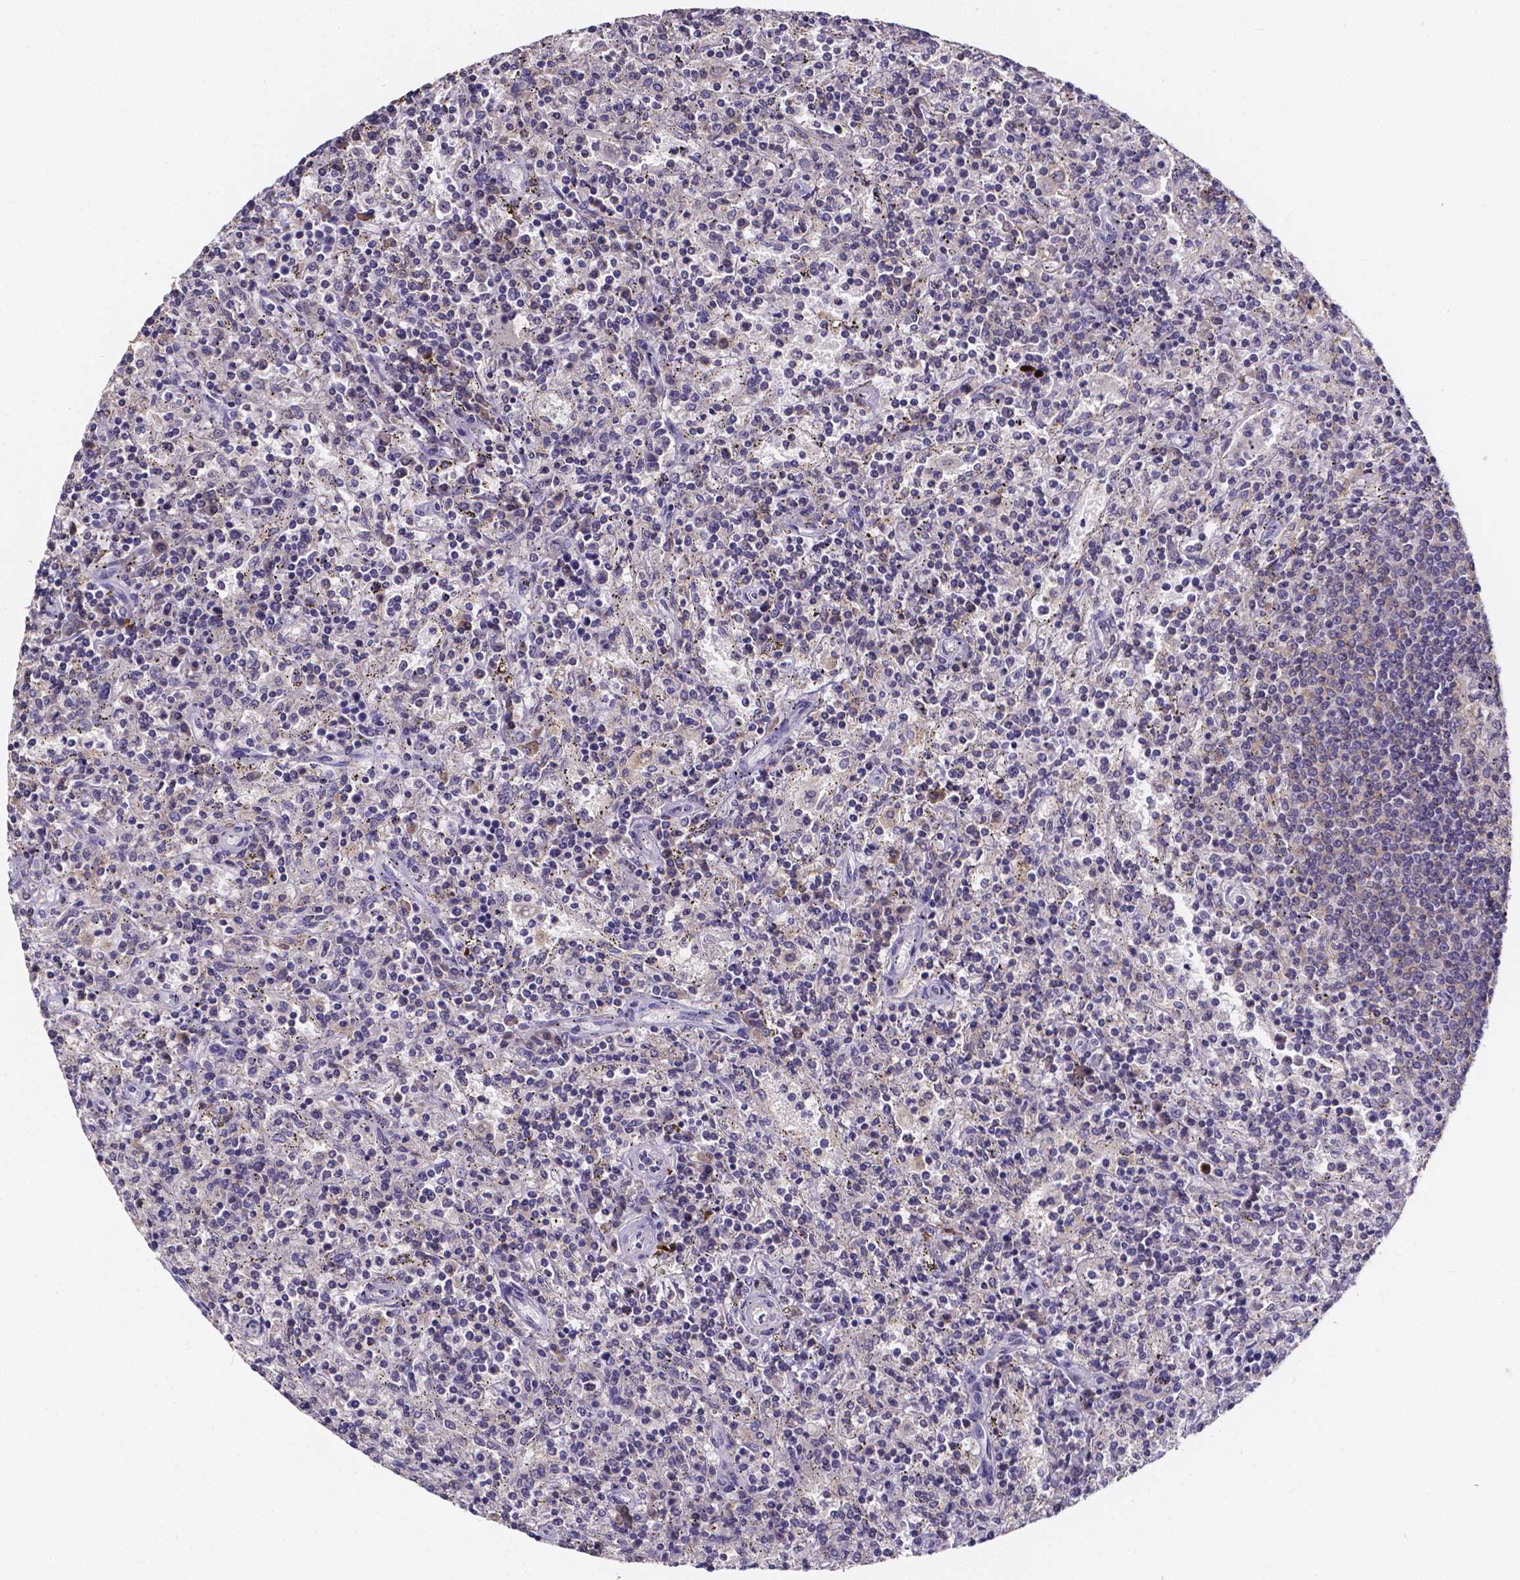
{"staining": {"intensity": "negative", "quantity": "none", "location": "none"}, "tissue": "lymphoma", "cell_type": "Tumor cells", "image_type": "cancer", "snomed": [{"axis": "morphology", "description": "Malignant lymphoma, non-Hodgkin's type, Low grade"}, {"axis": "topography", "description": "Spleen"}], "caption": "Tumor cells are negative for protein expression in human lymphoma.", "gene": "SPOCD1", "patient": {"sex": "male", "age": 62}}